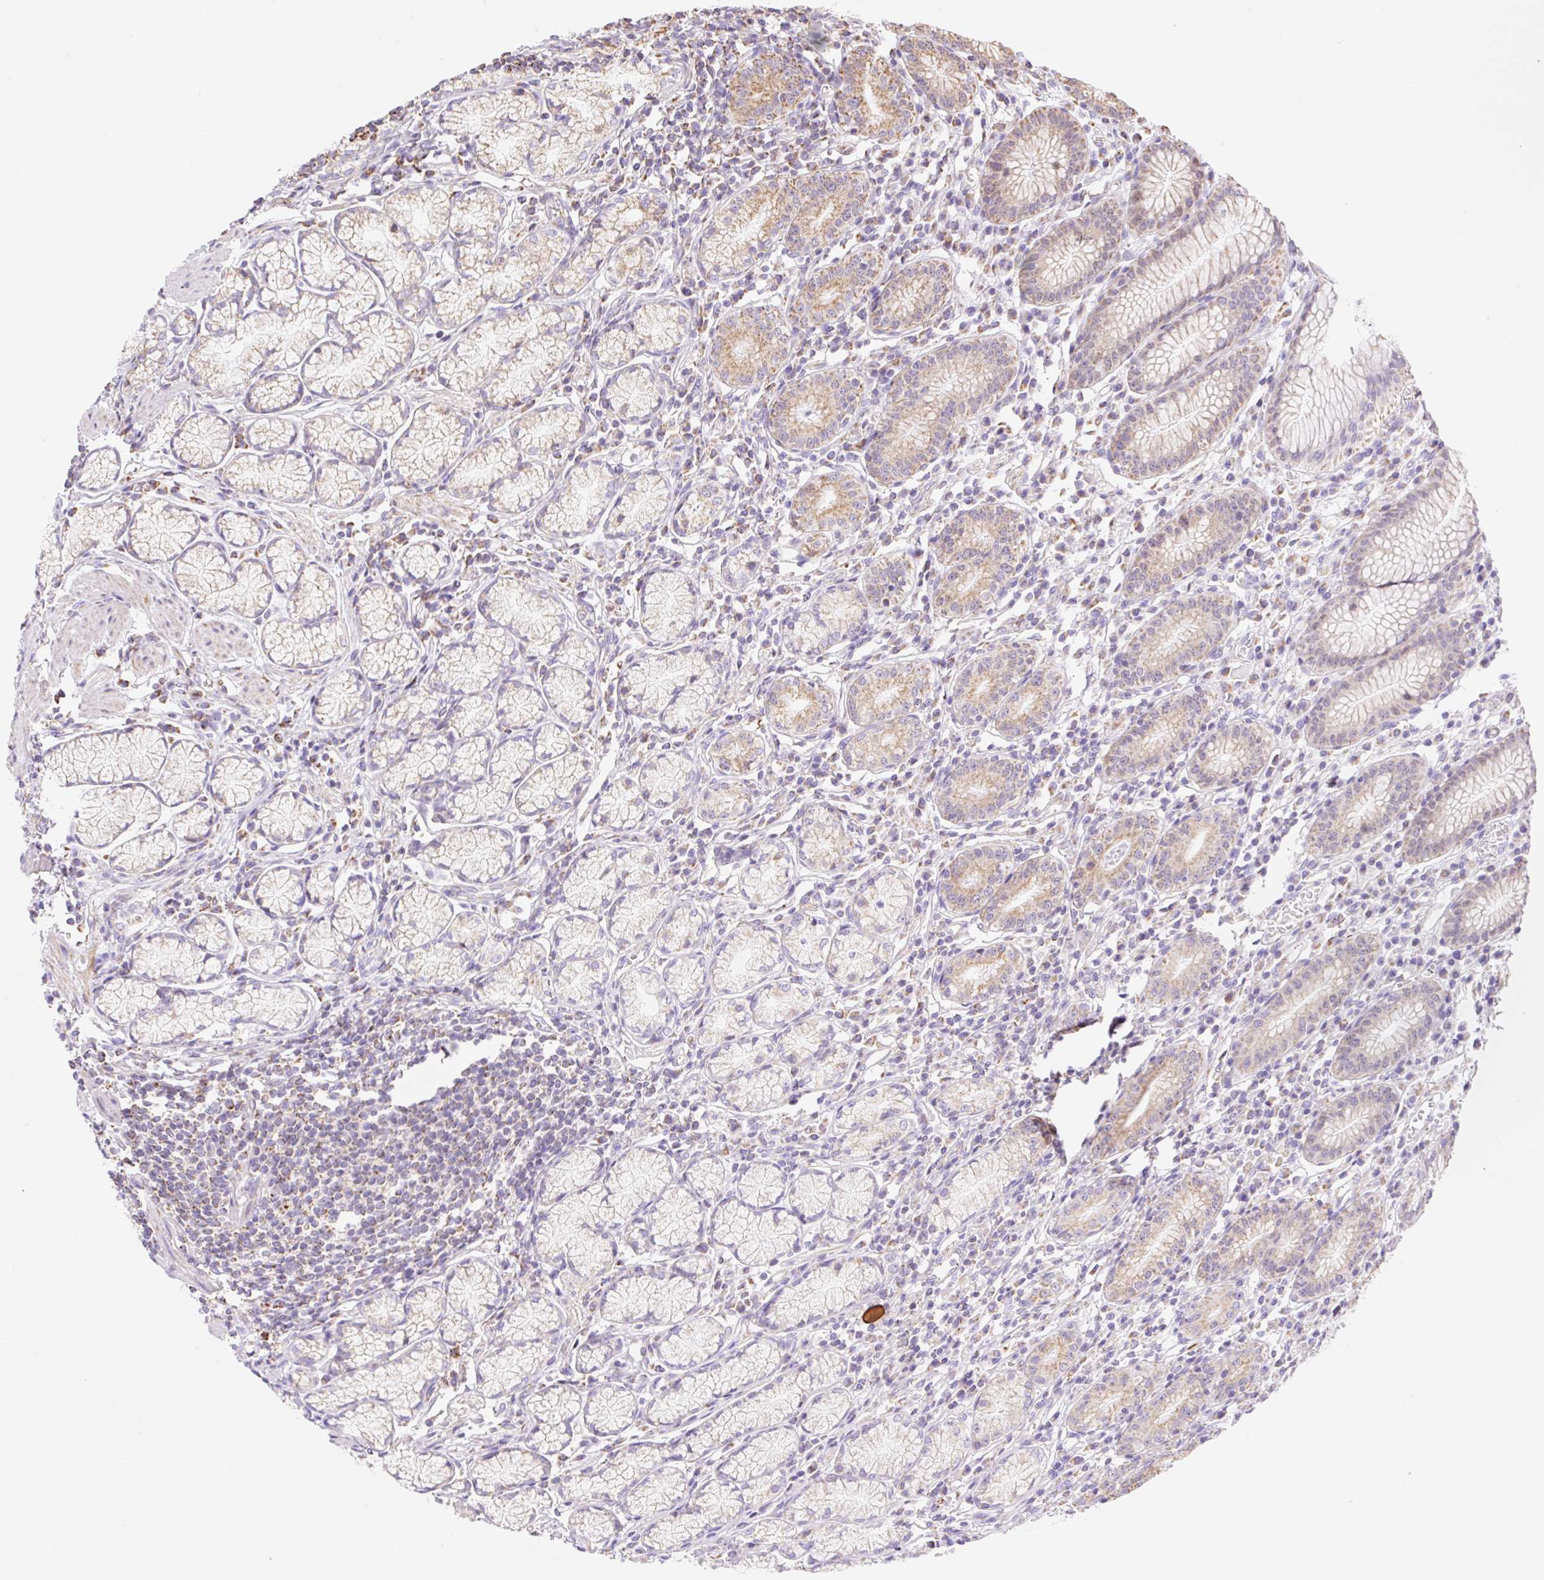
{"staining": {"intensity": "moderate", "quantity": "25%-75%", "location": "cytoplasmic/membranous"}, "tissue": "stomach", "cell_type": "Glandular cells", "image_type": "normal", "snomed": [{"axis": "morphology", "description": "Normal tissue, NOS"}, {"axis": "topography", "description": "Stomach"}], "caption": "The image demonstrates immunohistochemical staining of unremarkable stomach. There is moderate cytoplasmic/membranous positivity is identified in approximately 25%-75% of glandular cells. (DAB IHC, brown staining for protein, blue staining for nuclei).", "gene": "ESAM", "patient": {"sex": "male", "age": 55}}